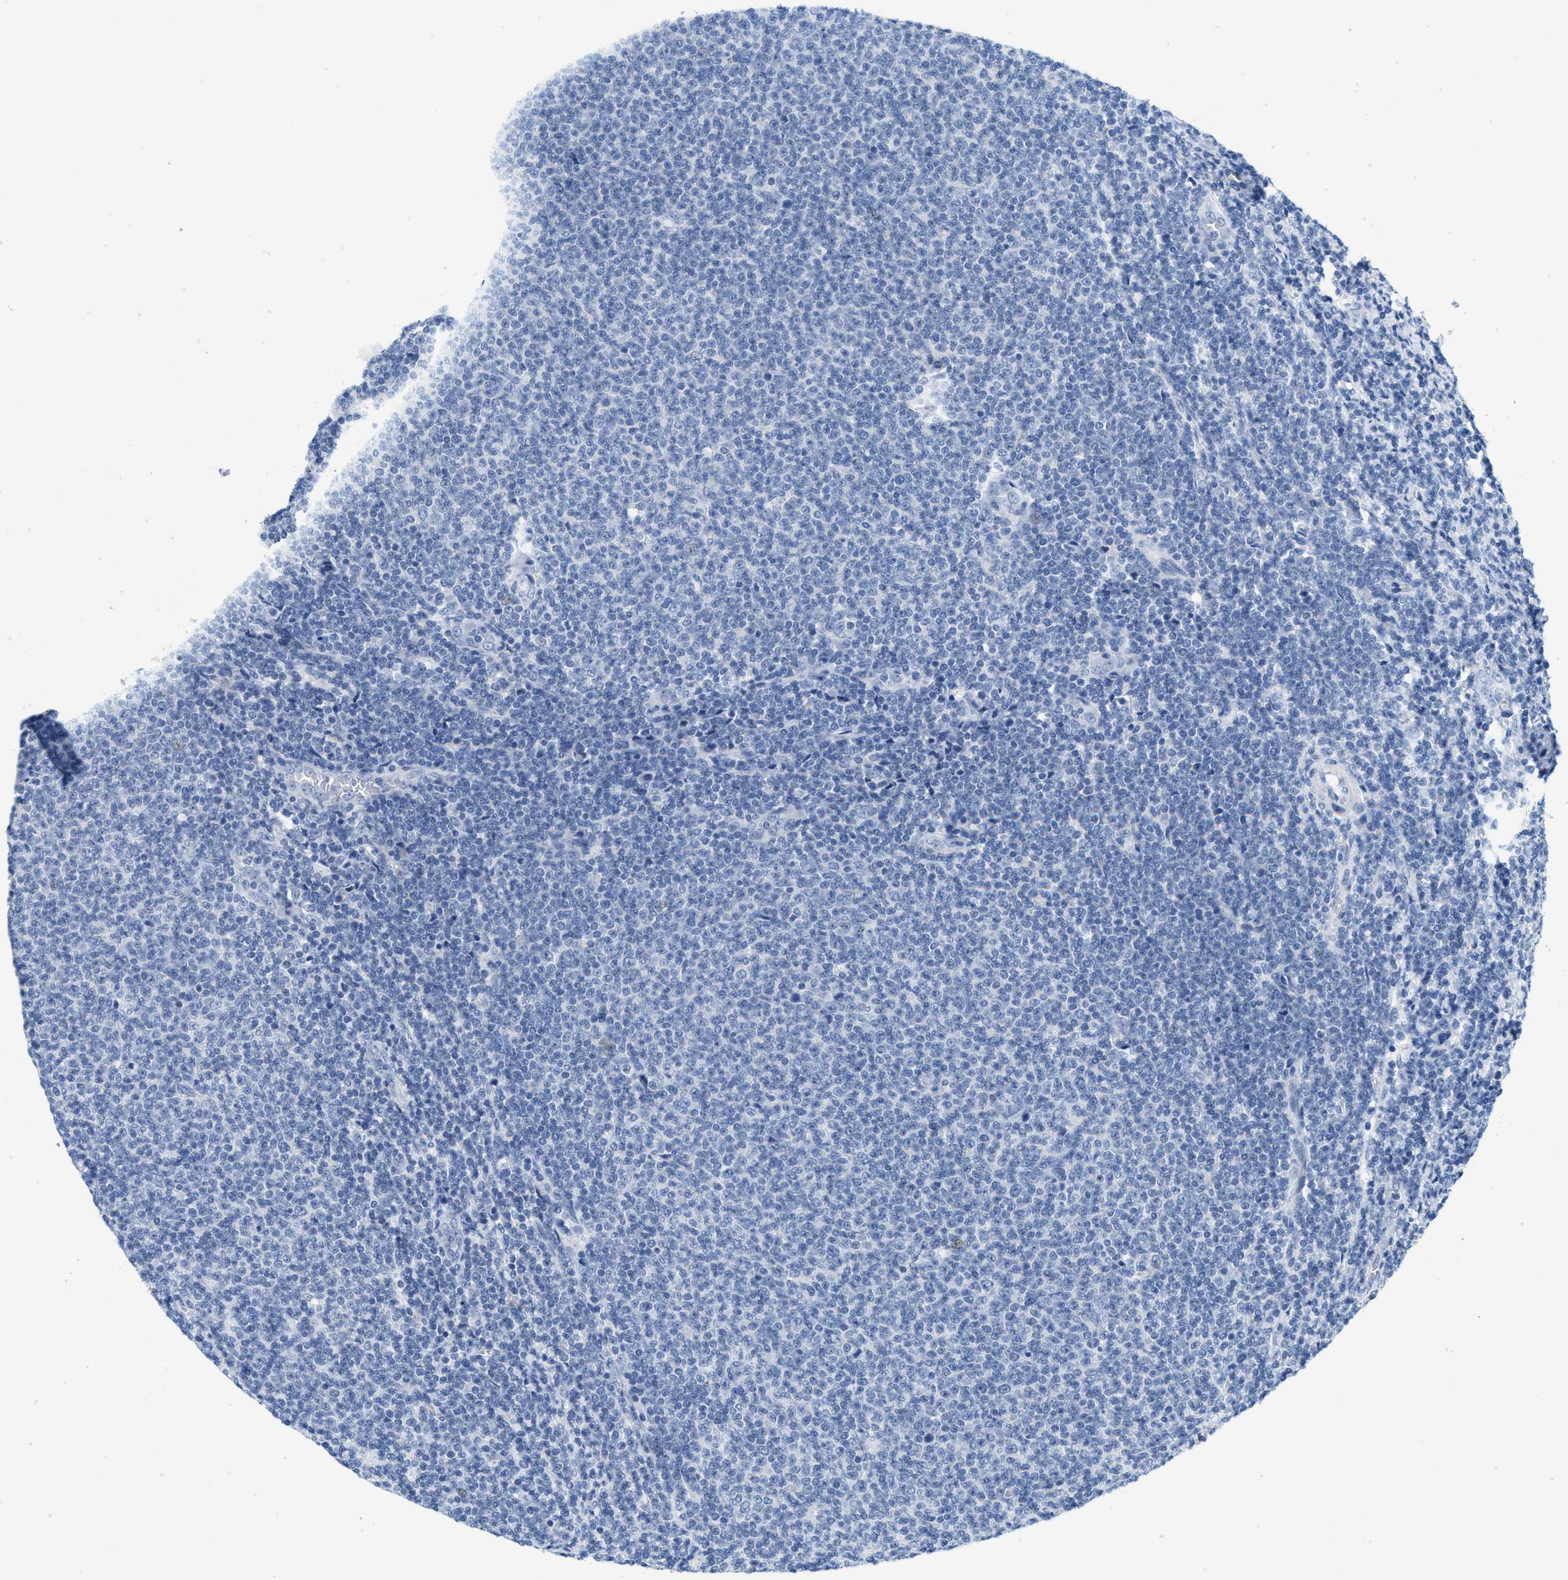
{"staining": {"intensity": "negative", "quantity": "none", "location": "none"}, "tissue": "lymphoma", "cell_type": "Tumor cells", "image_type": "cancer", "snomed": [{"axis": "morphology", "description": "Malignant lymphoma, non-Hodgkin's type, Low grade"}, {"axis": "topography", "description": "Lymph node"}], "caption": "High power microscopy micrograph of an immunohistochemistry (IHC) photomicrograph of low-grade malignant lymphoma, non-Hodgkin's type, revealing no significant staining in tumor cells.", "gene": "ABCB11", "patient": {"sex": "male", "age": 66}}